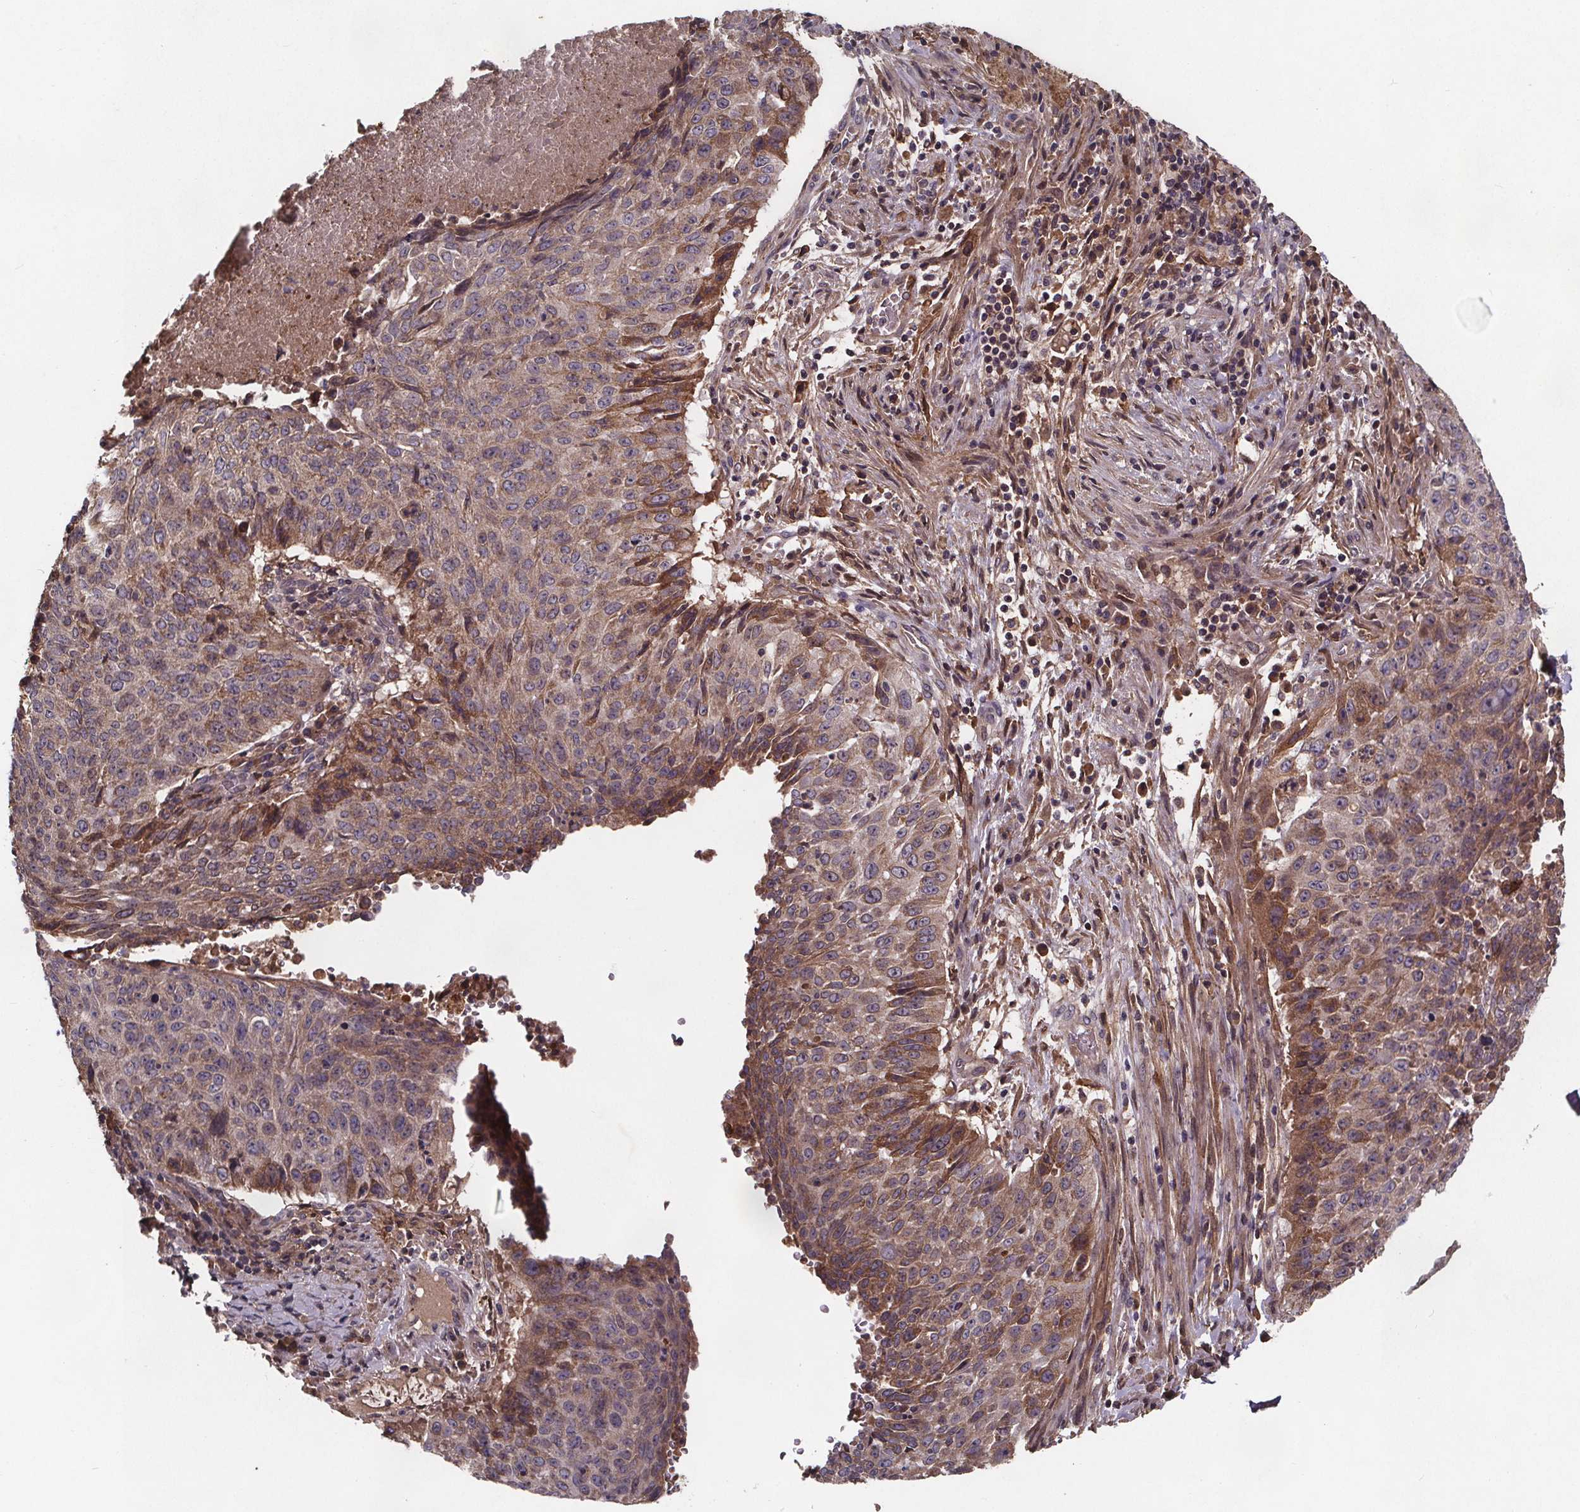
{"staining": {"intensity": "moderate", "quantity": "25%-75%", "location": "cytoplasmic/membranous"}, "tissue": "lung cancer", "cell_type": "Tumor cells", "image_type": "cancer", "snomed": [{"axis": "morphology", "description": "Normal tissue, NOS"}, {"axis": "morphology", "description": "Squamous cell carcinoma, NOS"}, {"axis": "topography", "description": "Bronchus"}, {"axis": "topography", "description": "Lung"}], "caption": "Protein staining exhibits moderate cytoplasmic/membranous expression in approximately 25%-75% of tumor cells in lung squamous cell carcinoma.", "gene": "FASTKD3", "patient": {"sex": "male", "age": 64}}